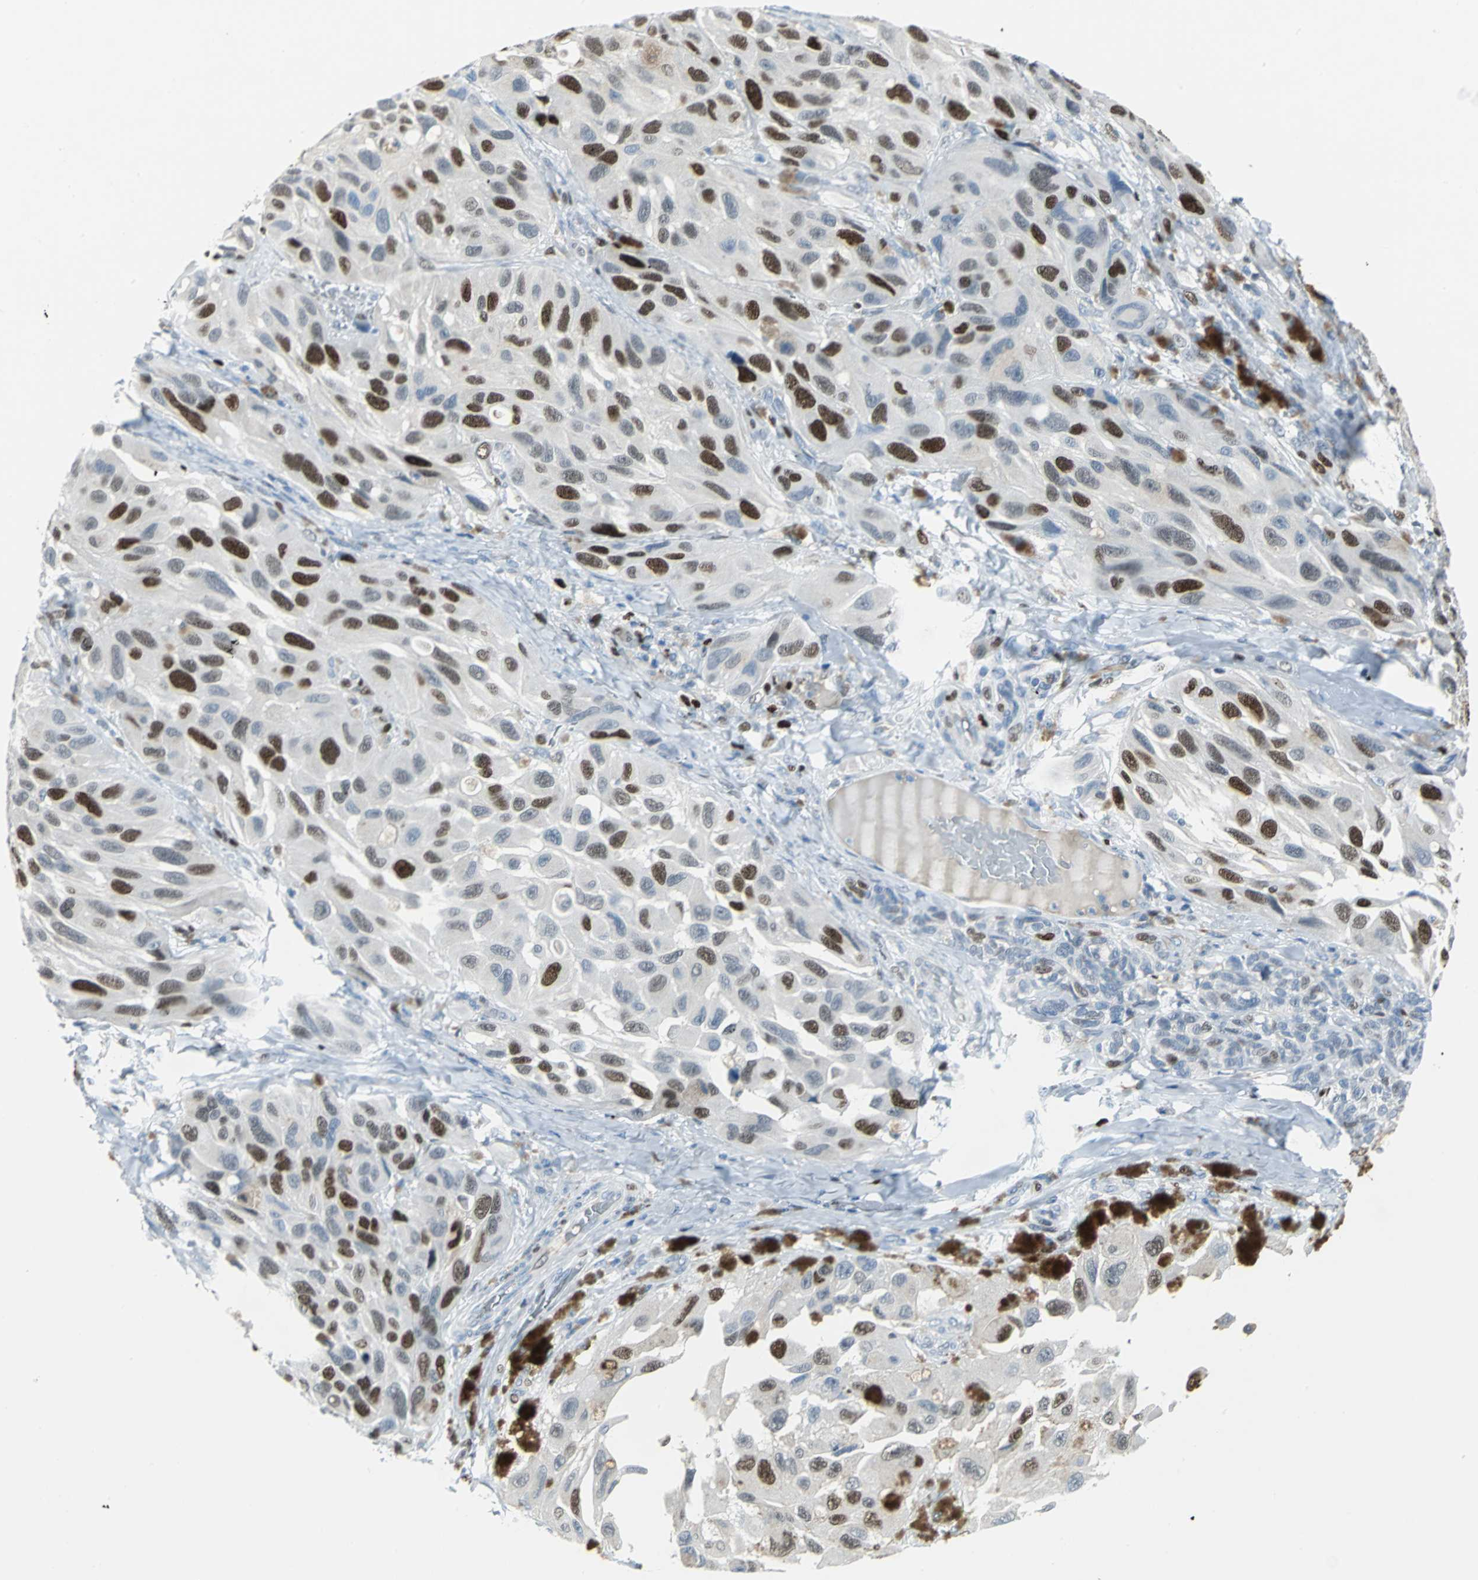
{"staining": {"intensity": "strong", "quantity": "25%-75%", "location": "nuclear"}, "tissue": "melanoma", "cell_type": "Tumor cells", "image_type": "cancer", "snomed": [{"axis": "morphology", "description": "Malignant melanoma, NOS"}, {"axis": "topography", "description": "Skin"}], "caption": "Human melanoma stained with a brown dye reveals strong nuclear positive staining in approximately 25%-75% of tumor cells.", "gene": "MCM4", "patient": {"sex": "female", "age": 73}}